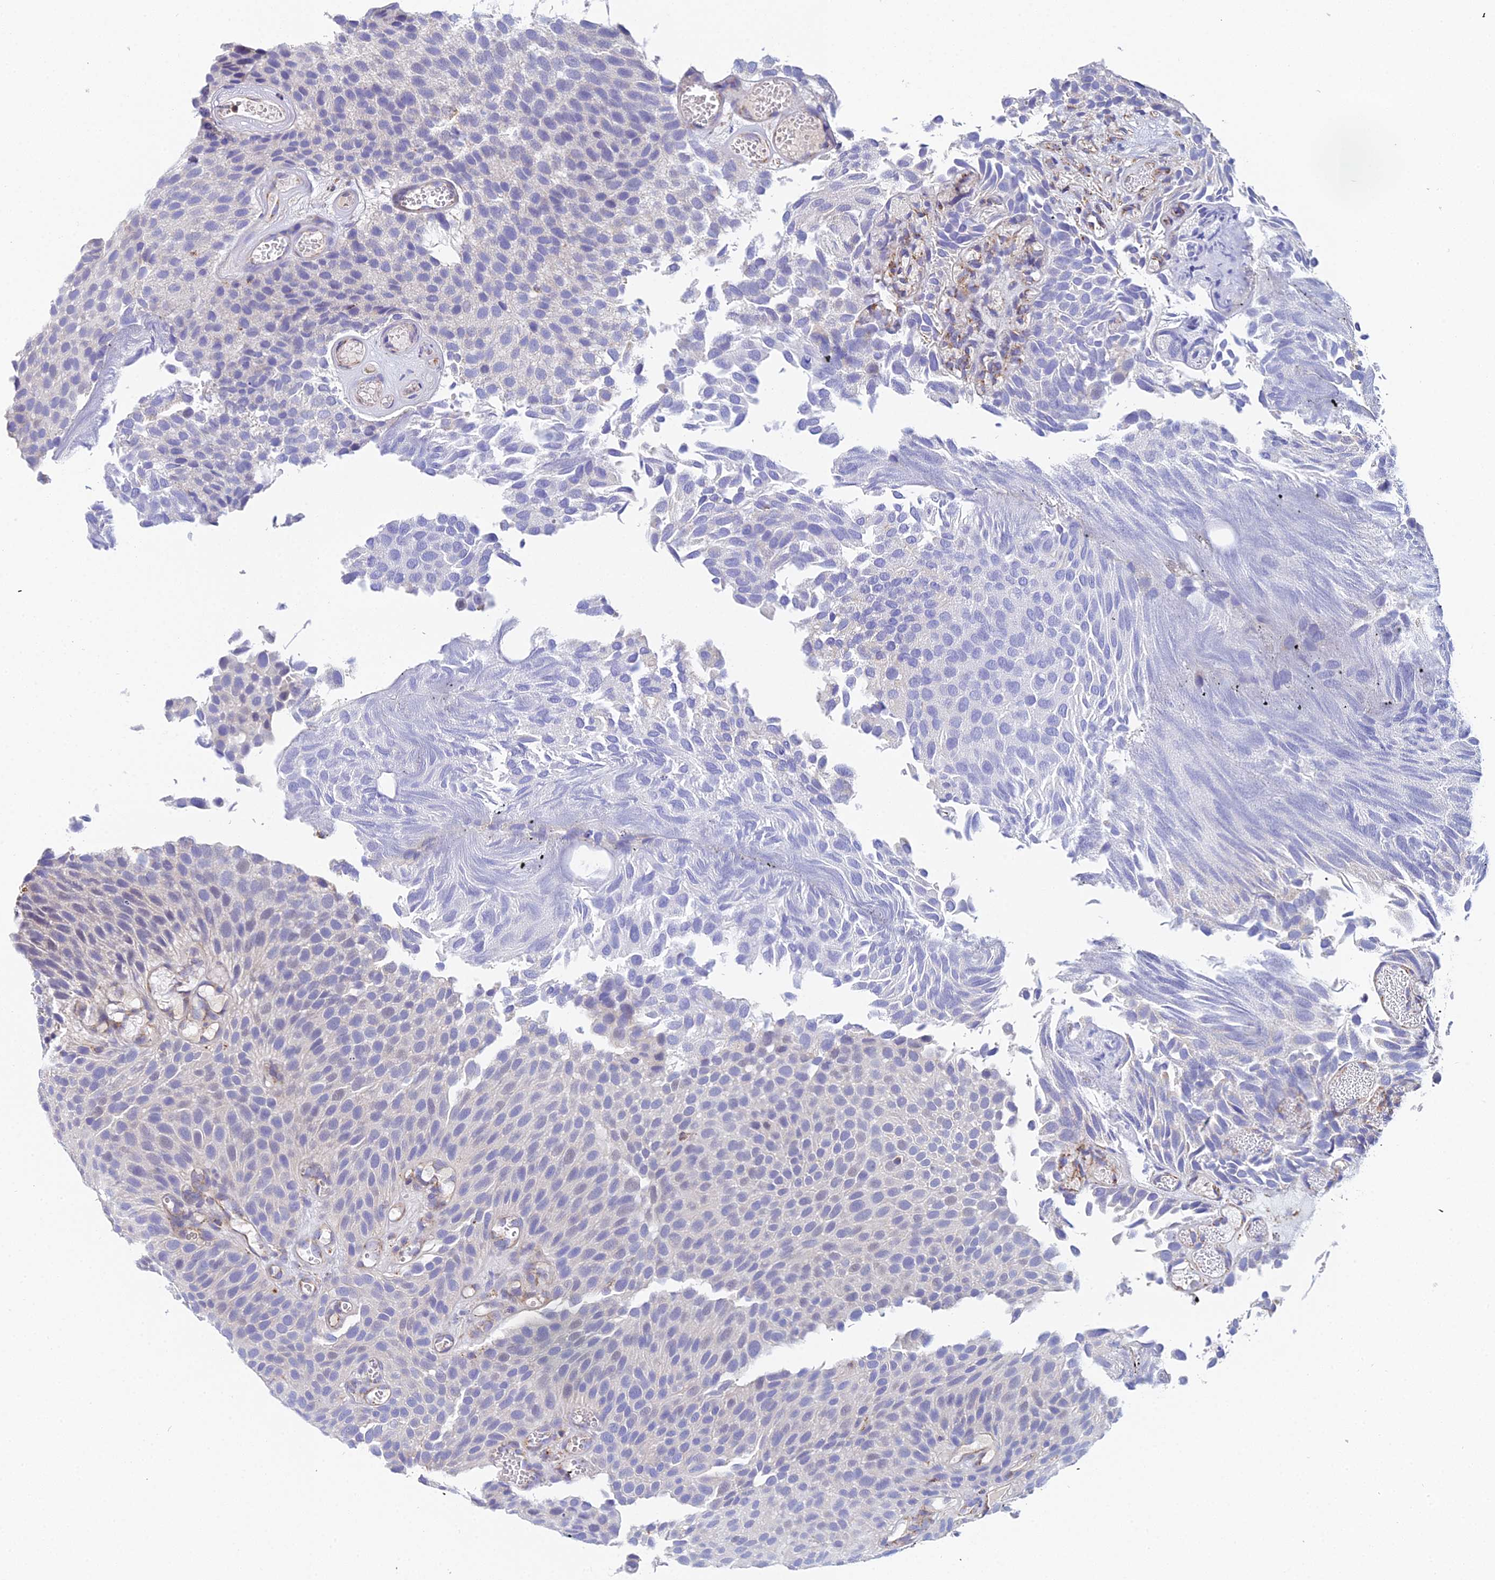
{"staining": {"intensity": "negative", "quantity": "none", "location": "none"}, "tissue": "urothelial cancer", "cell_type": "Tumor cells", "image_type": "cancer", "snomed": [{"axis": "morphology", "description": "Urothelial carcinoma, Low grade"}, {"axis": "topography", "description": "Urinary bladder"}], "caption": "Urothelial cancer stained for a protein using immunohistochemistry shows no expression tumor cells.", "gene": "NIPSNAP3A", "patient": {"sex": "male", "age": 89}}